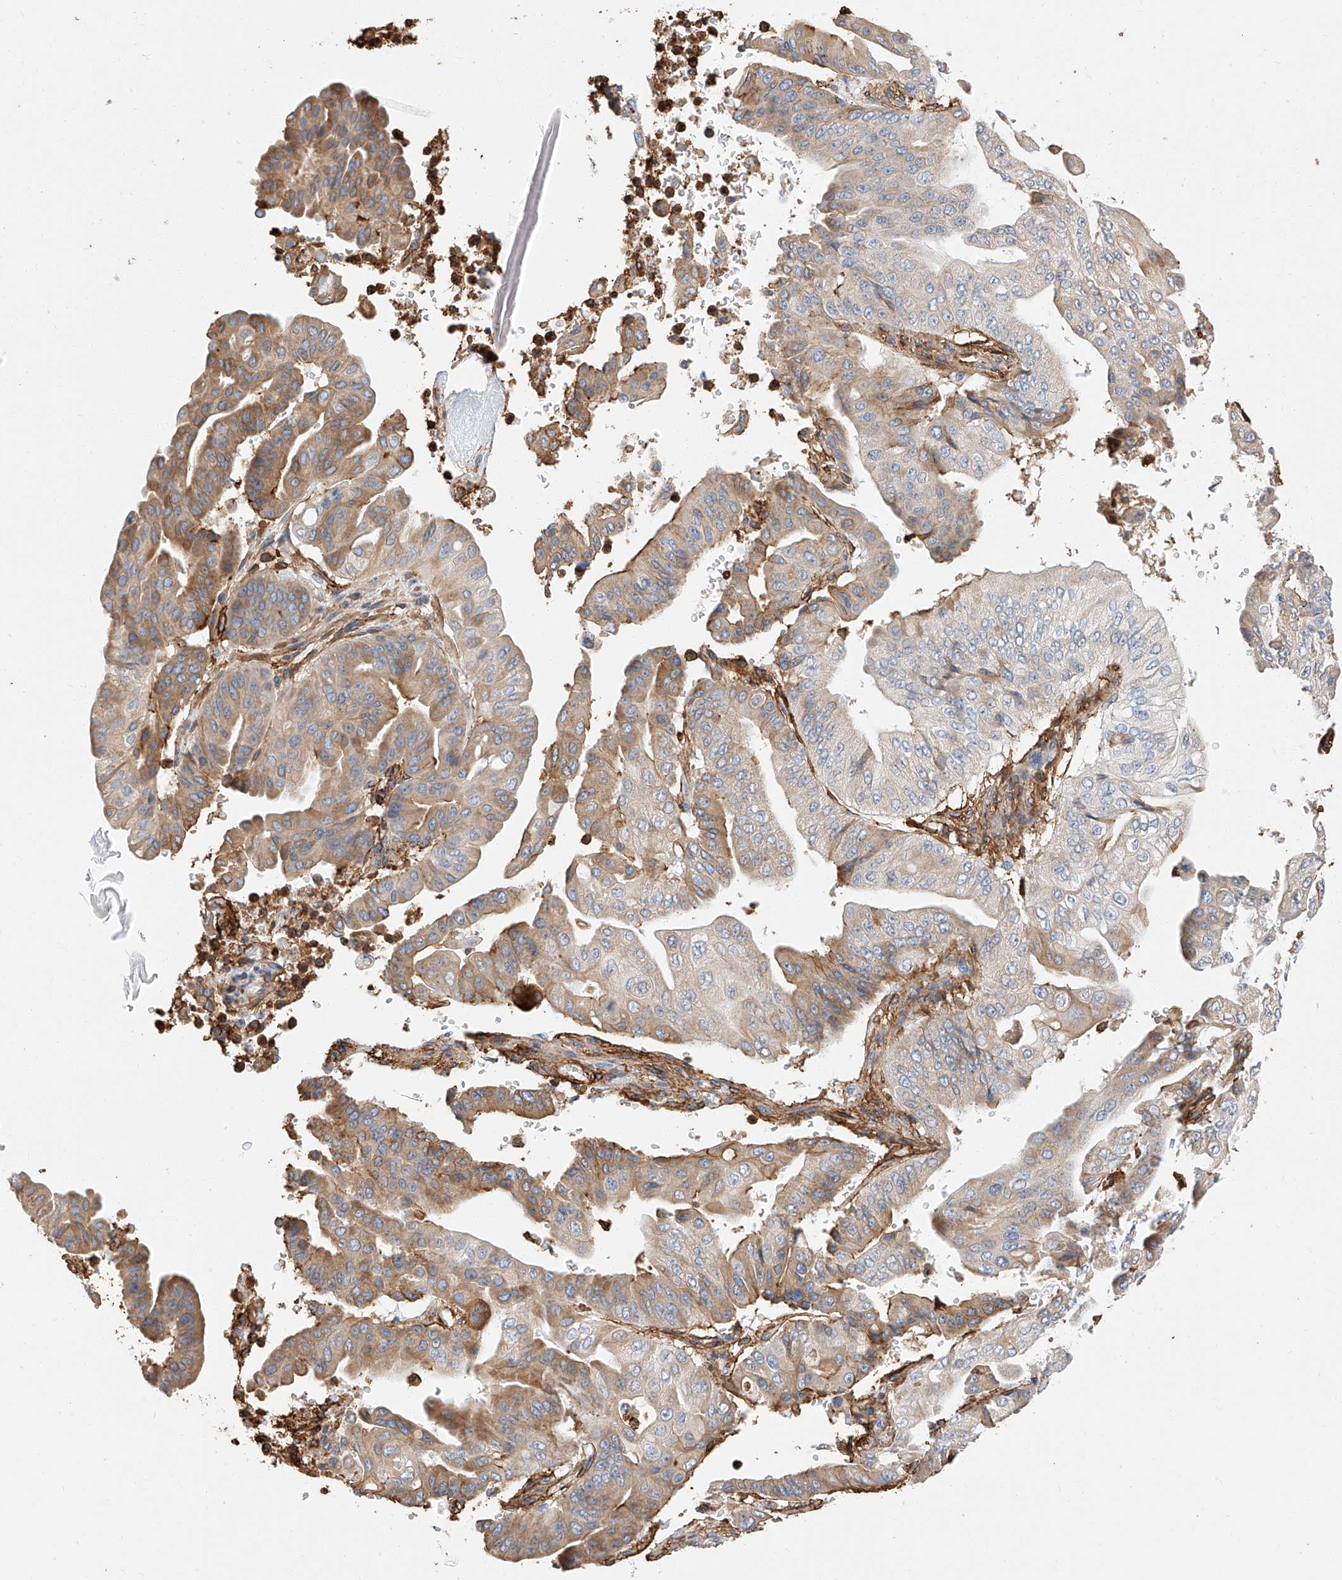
{"staining": {"intensity": "moderate", "quantity": "25%-75%", "location": "cytoplasmic/membranous"}, "tissue": "pancreatic cancer", "cell_type": "Tumor cells", "image_type": "cancer", "snomed": [{"axis": "morphology", "description": "Adenocarcinoma, NOS"}, {"axis": "topography", "description": "Pancreas"}], "caption": "Tumor cells show moderate cytoplasmic/membranous expression in about 25%-75% of cells in pancreatic cancer.", "gene": "WFS1", "patient": {"sex": "female", "age": 77}}